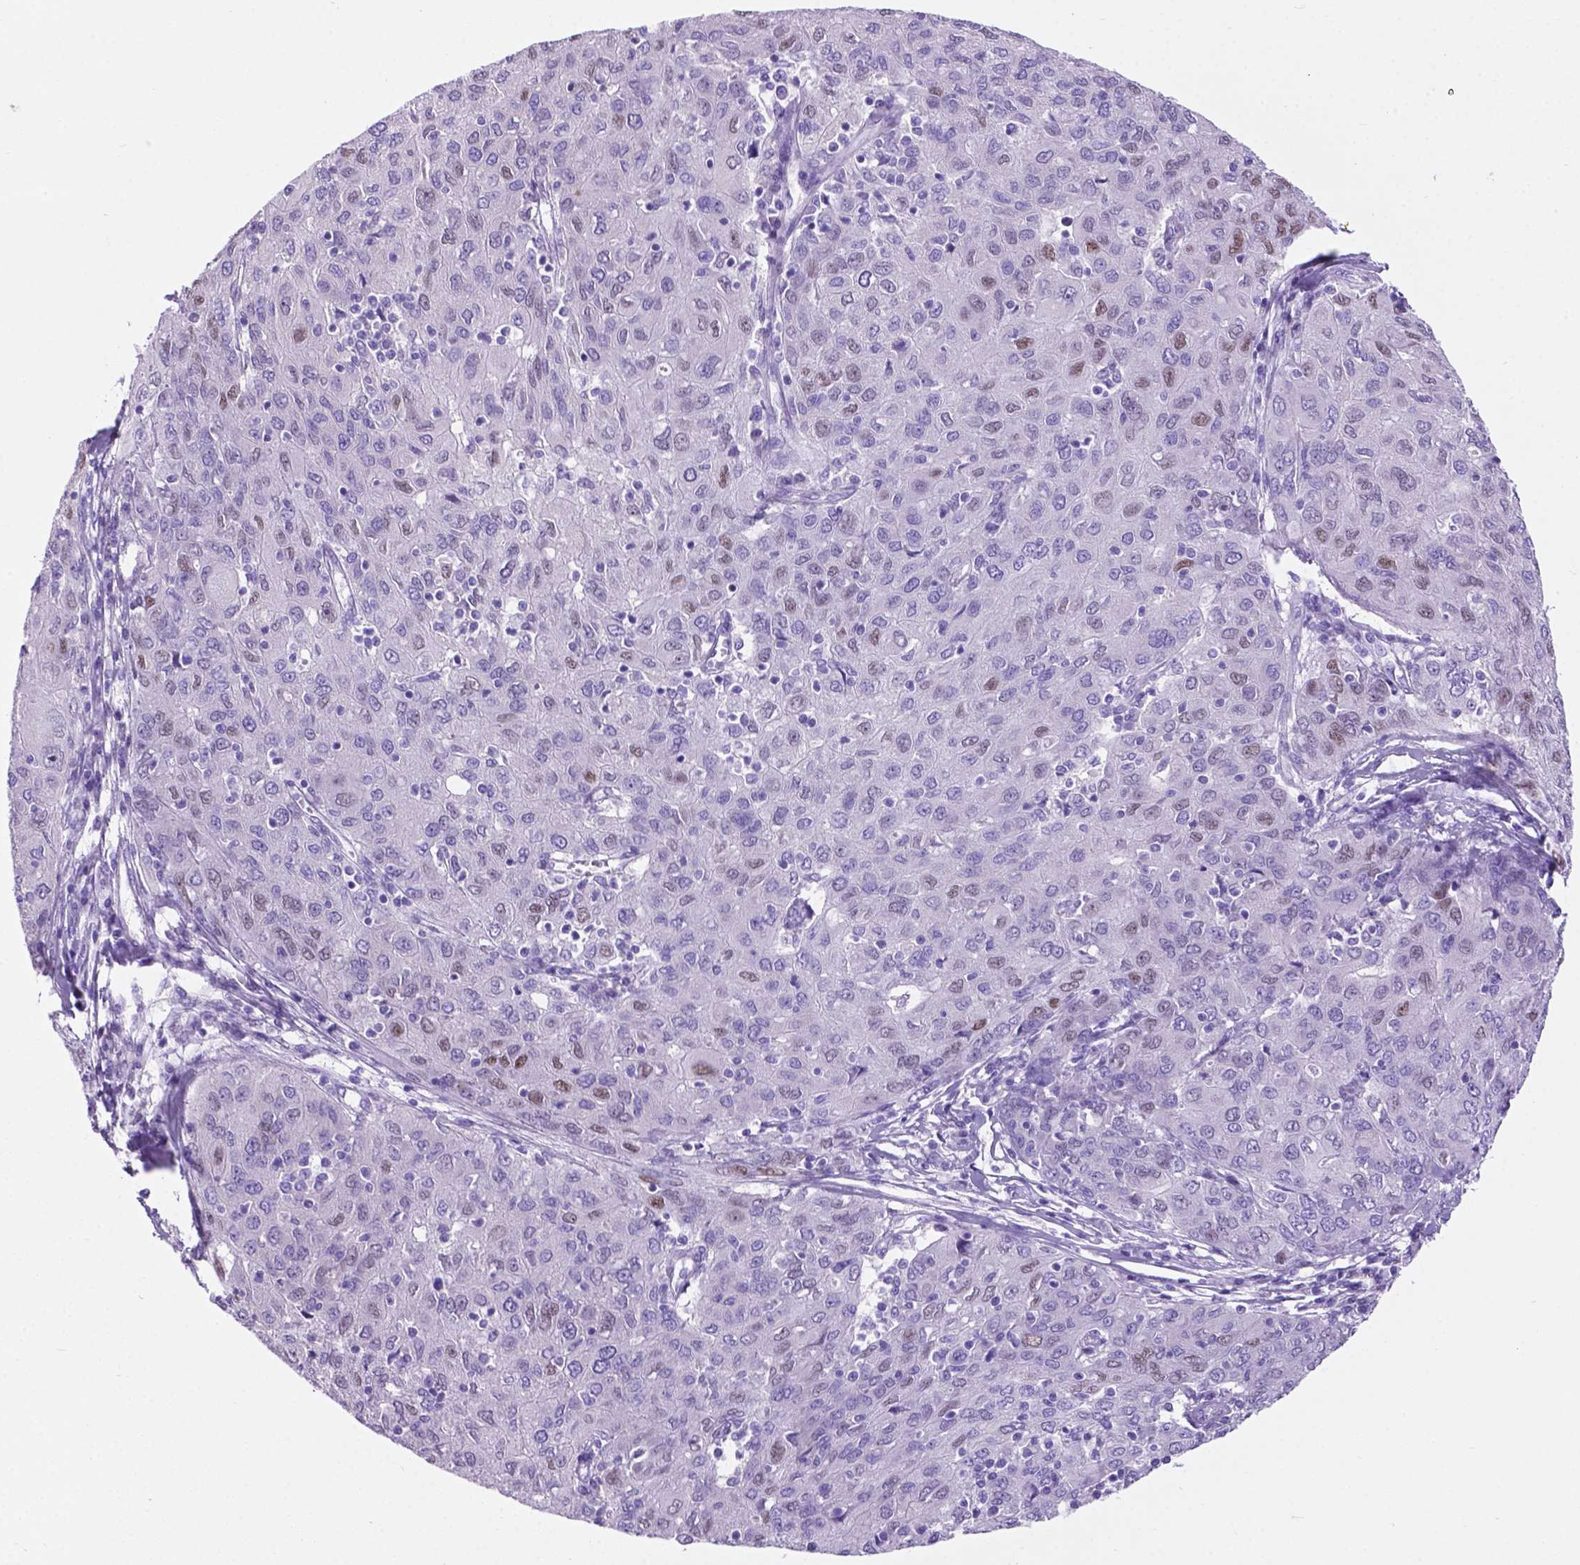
{"staining": {"intensity": "weak", "quantity": "<25%", "location": "nuclear"}, "tissue": "ovarian cancer", "cell_type": "Tumor cells", "image_type": "cancer", "snomed": [{"axis": "morphology", "description": "Carcinoma, endometroid"}, {"axis": "topography", "description": "Ovary"}], "caption": "Photomicrograph shows no significant protein expression in tumor cells of endometroid carcinoma (ovarian).", "gene": "TMEM210", "patient": {"sex": "female", "age": 50}}